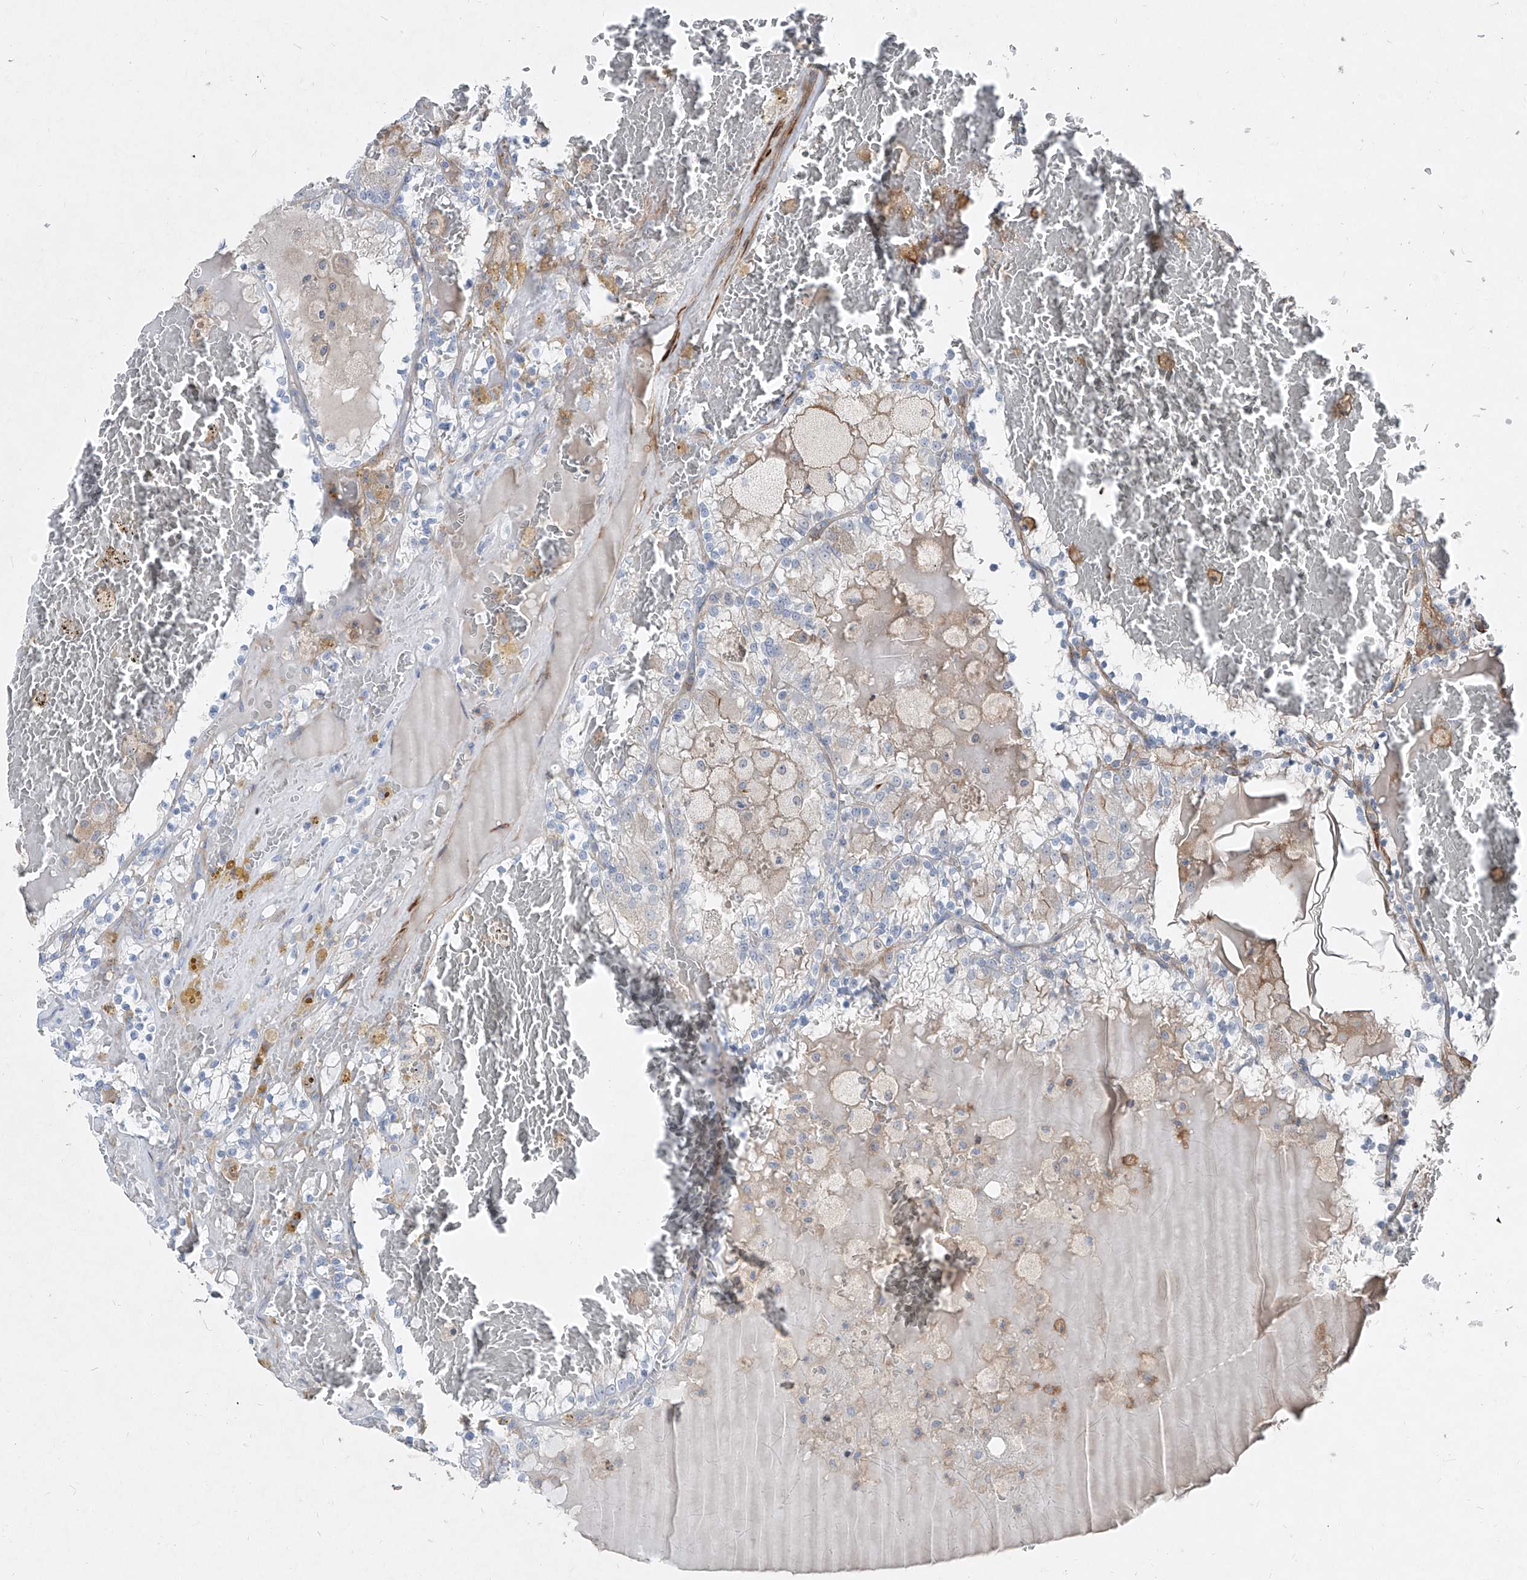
{"staining": {"intensity": "negative", "quantity": "none", "location": "none"}, "tissue": "renal cancer", "cell_type": "Tumor cells", "image_type": "cancer", "snomed": [{"axis": "morphology", "description": "Adenocarcinoma, NOS"}, {"axis": "topography", "description": "Kidney"}], "caption": "Renal cancer (adenocarcinoma) was stained to show a protein in brown. There is no significant staining in tumor cells.", "gene": "UFD1", "patient": {"sex": "female", "age": 56}}